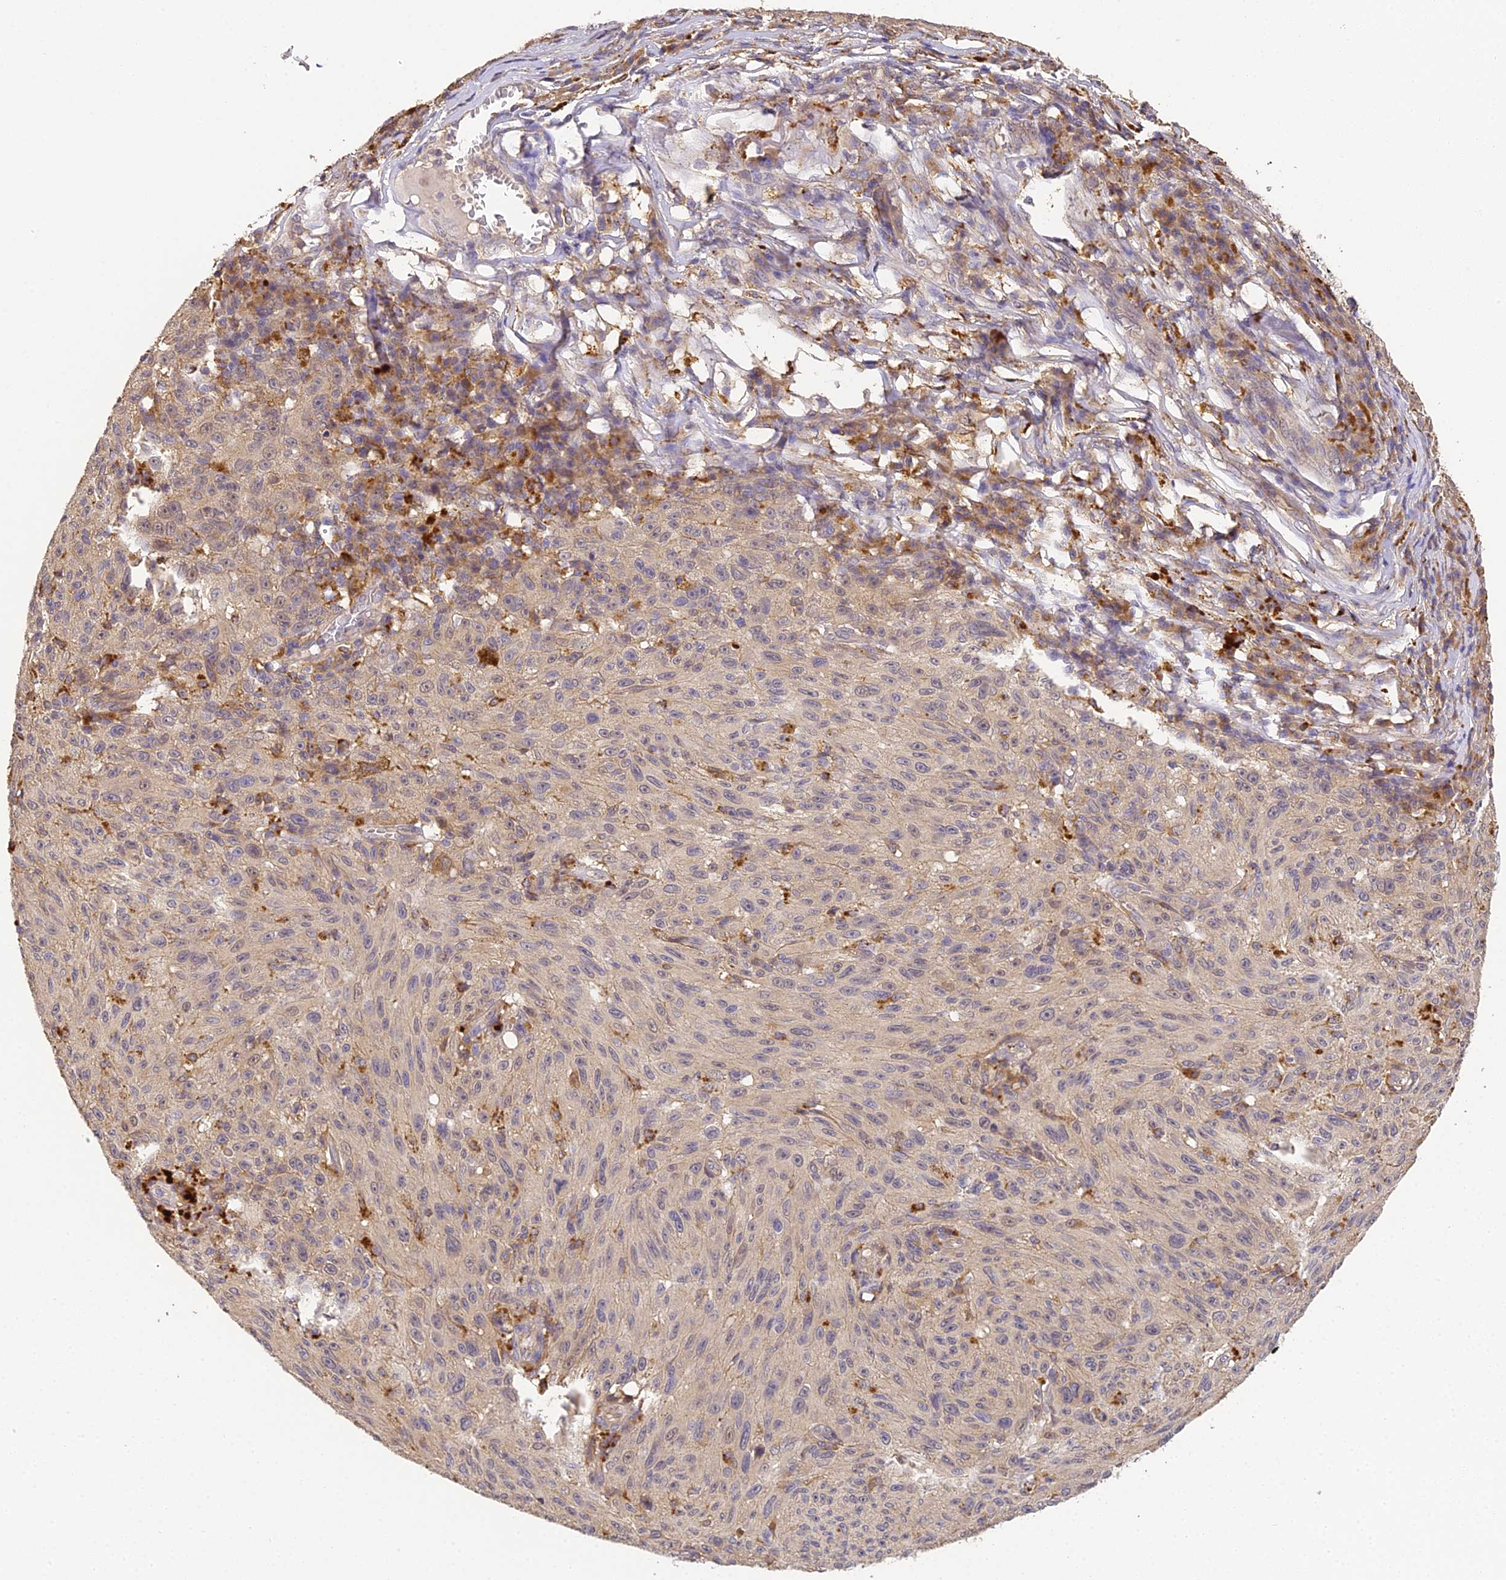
{"staining": {"intensity": "weak", "quantity": ">75%", "location": "cytoplasmic/membranous"}, "tissue": "melanoma", "cell_type": "Tumor cells", "image_type": "cancer", "snomed": [{"axis": "morphology", "description": "Malignant melanoma, NOS"}, {"axis": "topography", "description": "Skin"}], "caption": "Protein expression analysis of human melanoma reveals weak cytoplasmic/membranous staining in approximately >75% of tumor cells.", "gene": "YAE1", "patient": {"sex": "female", "age": 82}}